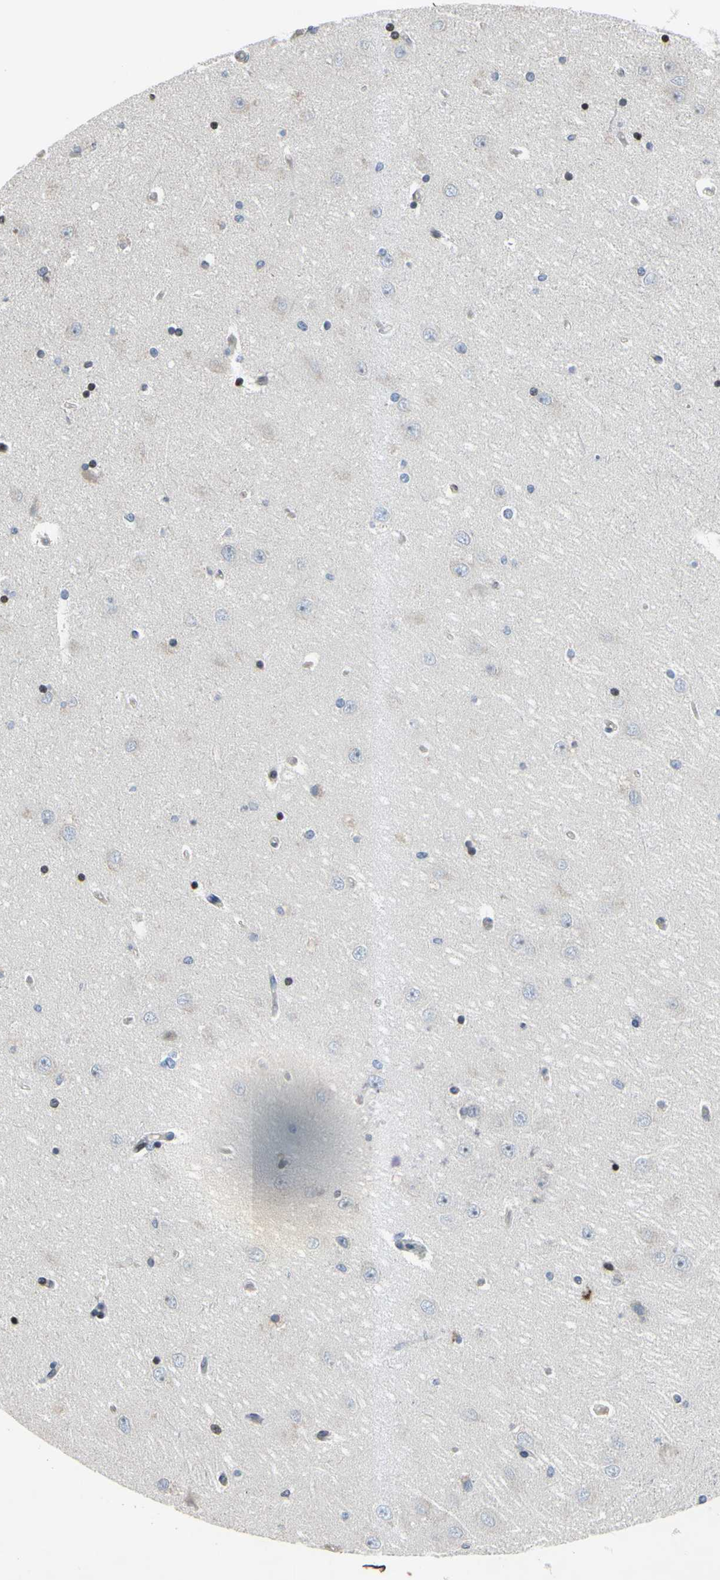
{"staining": {"intensity": "moderate", "quantity": "<25%", "location": "nuclear"}, "tissue": "hippocampus", "cell_type": "Glial cells", "image_type": "normal", "snomed": [{"axis": "morphology", "description": "Normal tissue, NOS"}, {"axis": "topography", "description": "Hippocampus"}], "caption": "Brown immunohistochemical staining in normal hippocampus demonstrates moderate nuclear staining in approximately <25% of glial cells. (Stains: DAB (3,3'-diaminobenzidine) in brown, nuclei in blue, Microscopy: brightfield microscopy at high magnification).", "gene": "ARG1", "patient": {"sex": "female", "age": 54}}